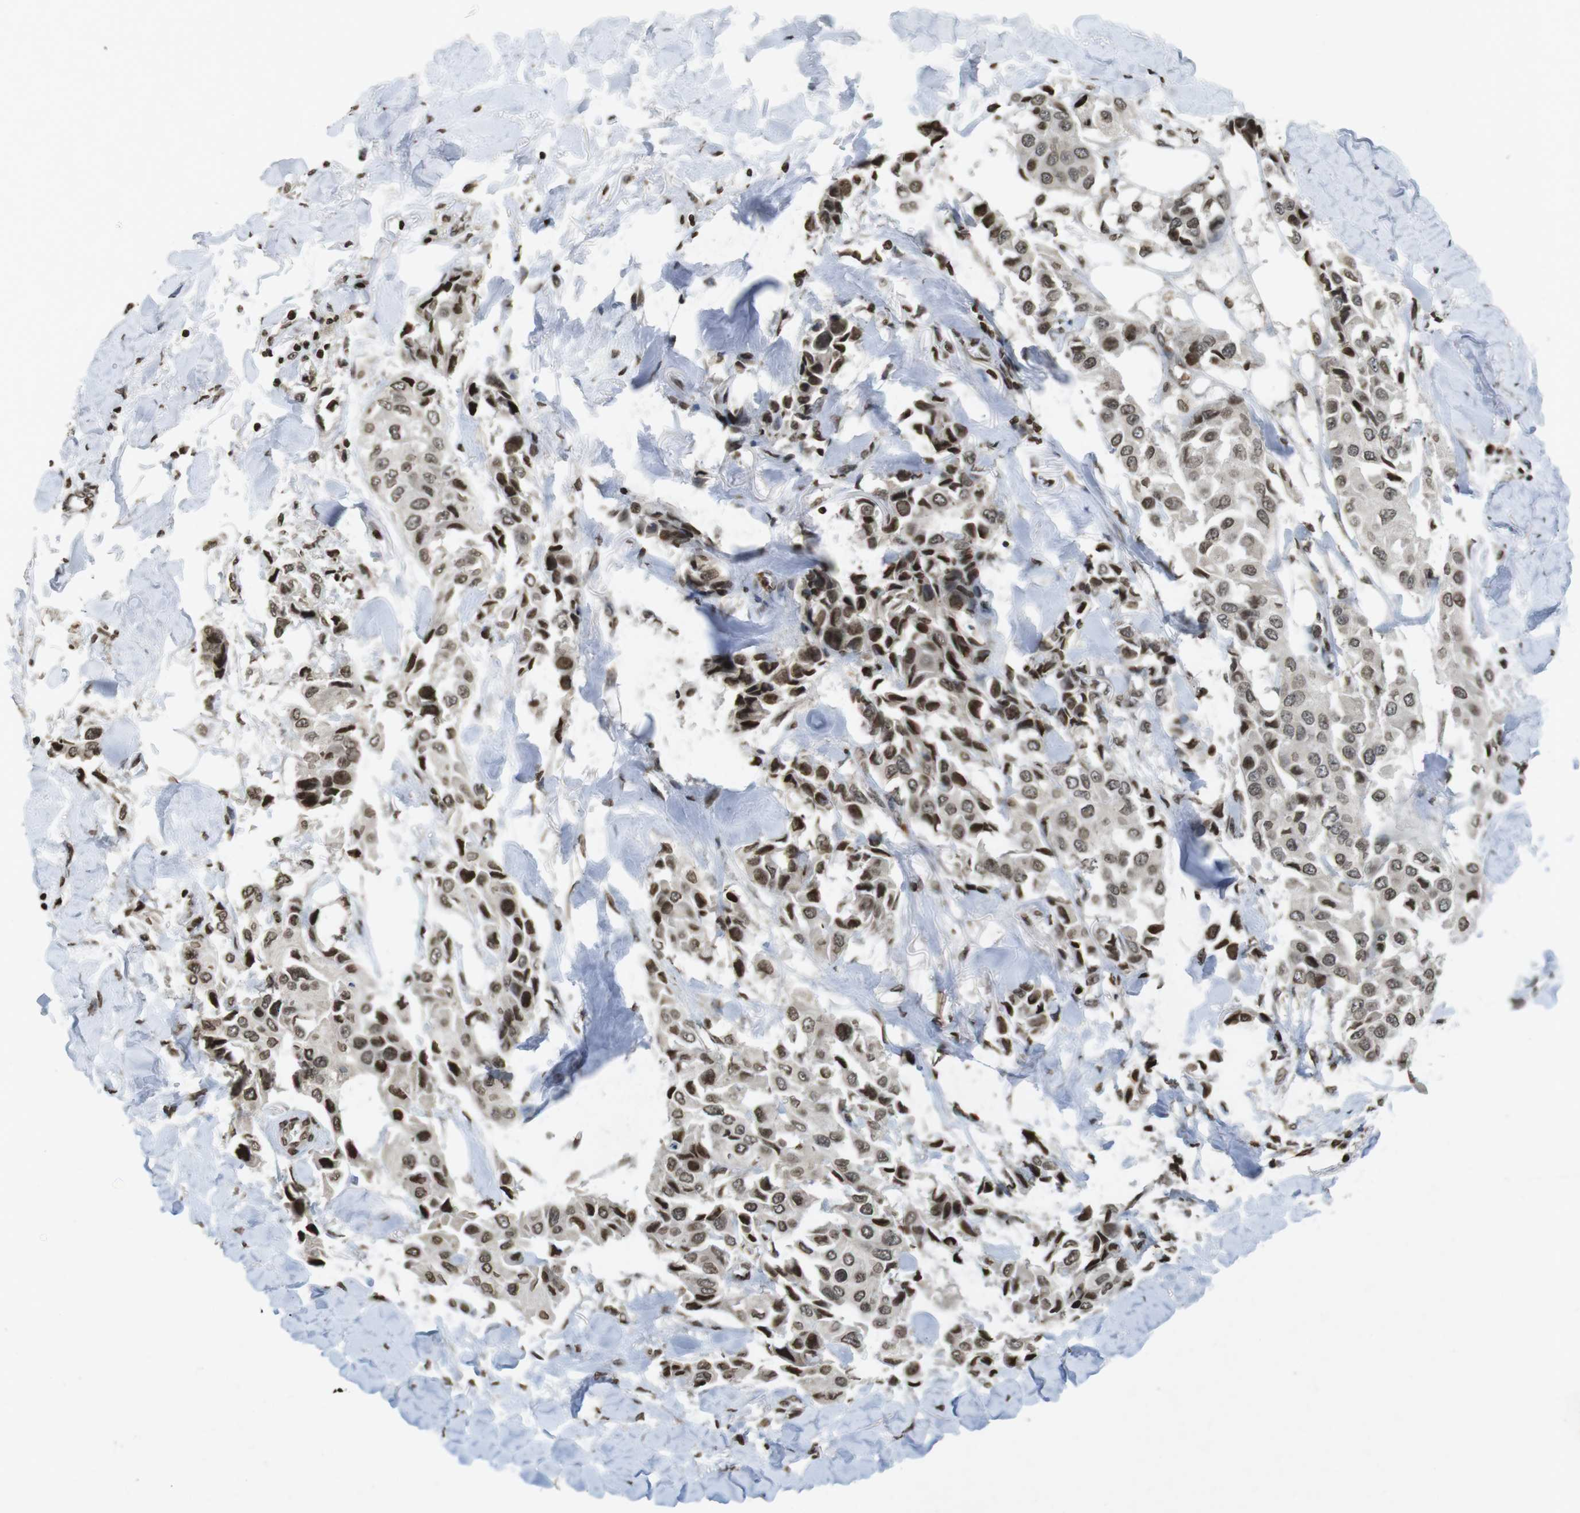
{"staining": {"intensity": "moderate", "quantity": ">75%", "location": "cytoplasmic/membranous,nuclear"}, "tissue": "breast cancer", "cell_type": "Tumor cells", "image_type": "cancer", "snomed": [{"axis": "morphology", "description": "Duct carcinoma"}, {"axis": "topography", "description": "Breast"}], "caption": "Human breast cancer (invasive ductal carcinoma) stained for a protein (brown) reveals moderate cytoplasmic/membranous and nuclear positive staining in approximately >75% of tumor cells.", "gene": "FOXA3", "patient": {"sex": "female", "age": 80}}